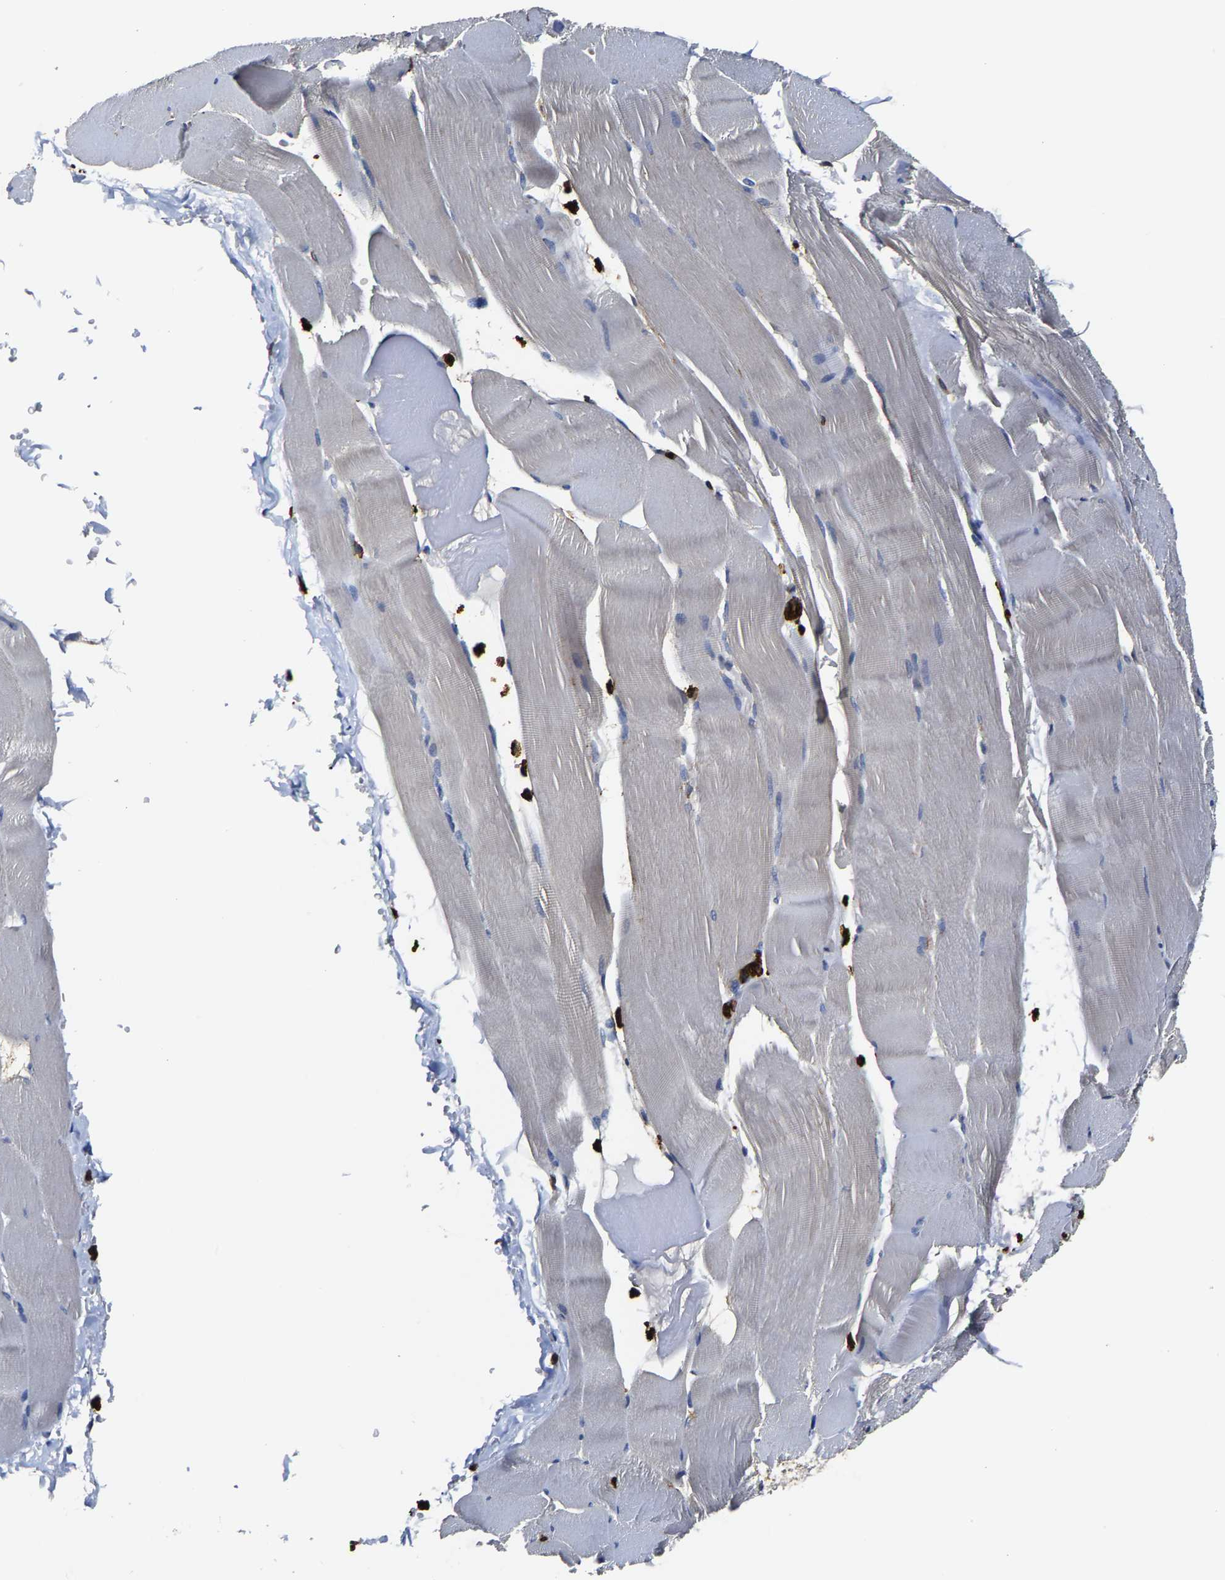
{"staining": {"intensity": "negative", "quantity": "none", "location": "none"}, "tissue": "skeletal muscle", "cell_type": "Myocytes", "image_type": "normal", "snomed": [{"axis": "morphology", "description": "Normal tissue, NOS"}, {"axis": "topography", "description": "Skeletal muscle"}], "caption": "IHC micrograph of normal human skeletal muscle stained for a protein (brown), which exhibits no positivity in myocytes. Nuclei are stained in blue.", "gene": "TRAF6", "patient": {"sex": "male", "age": 62}}